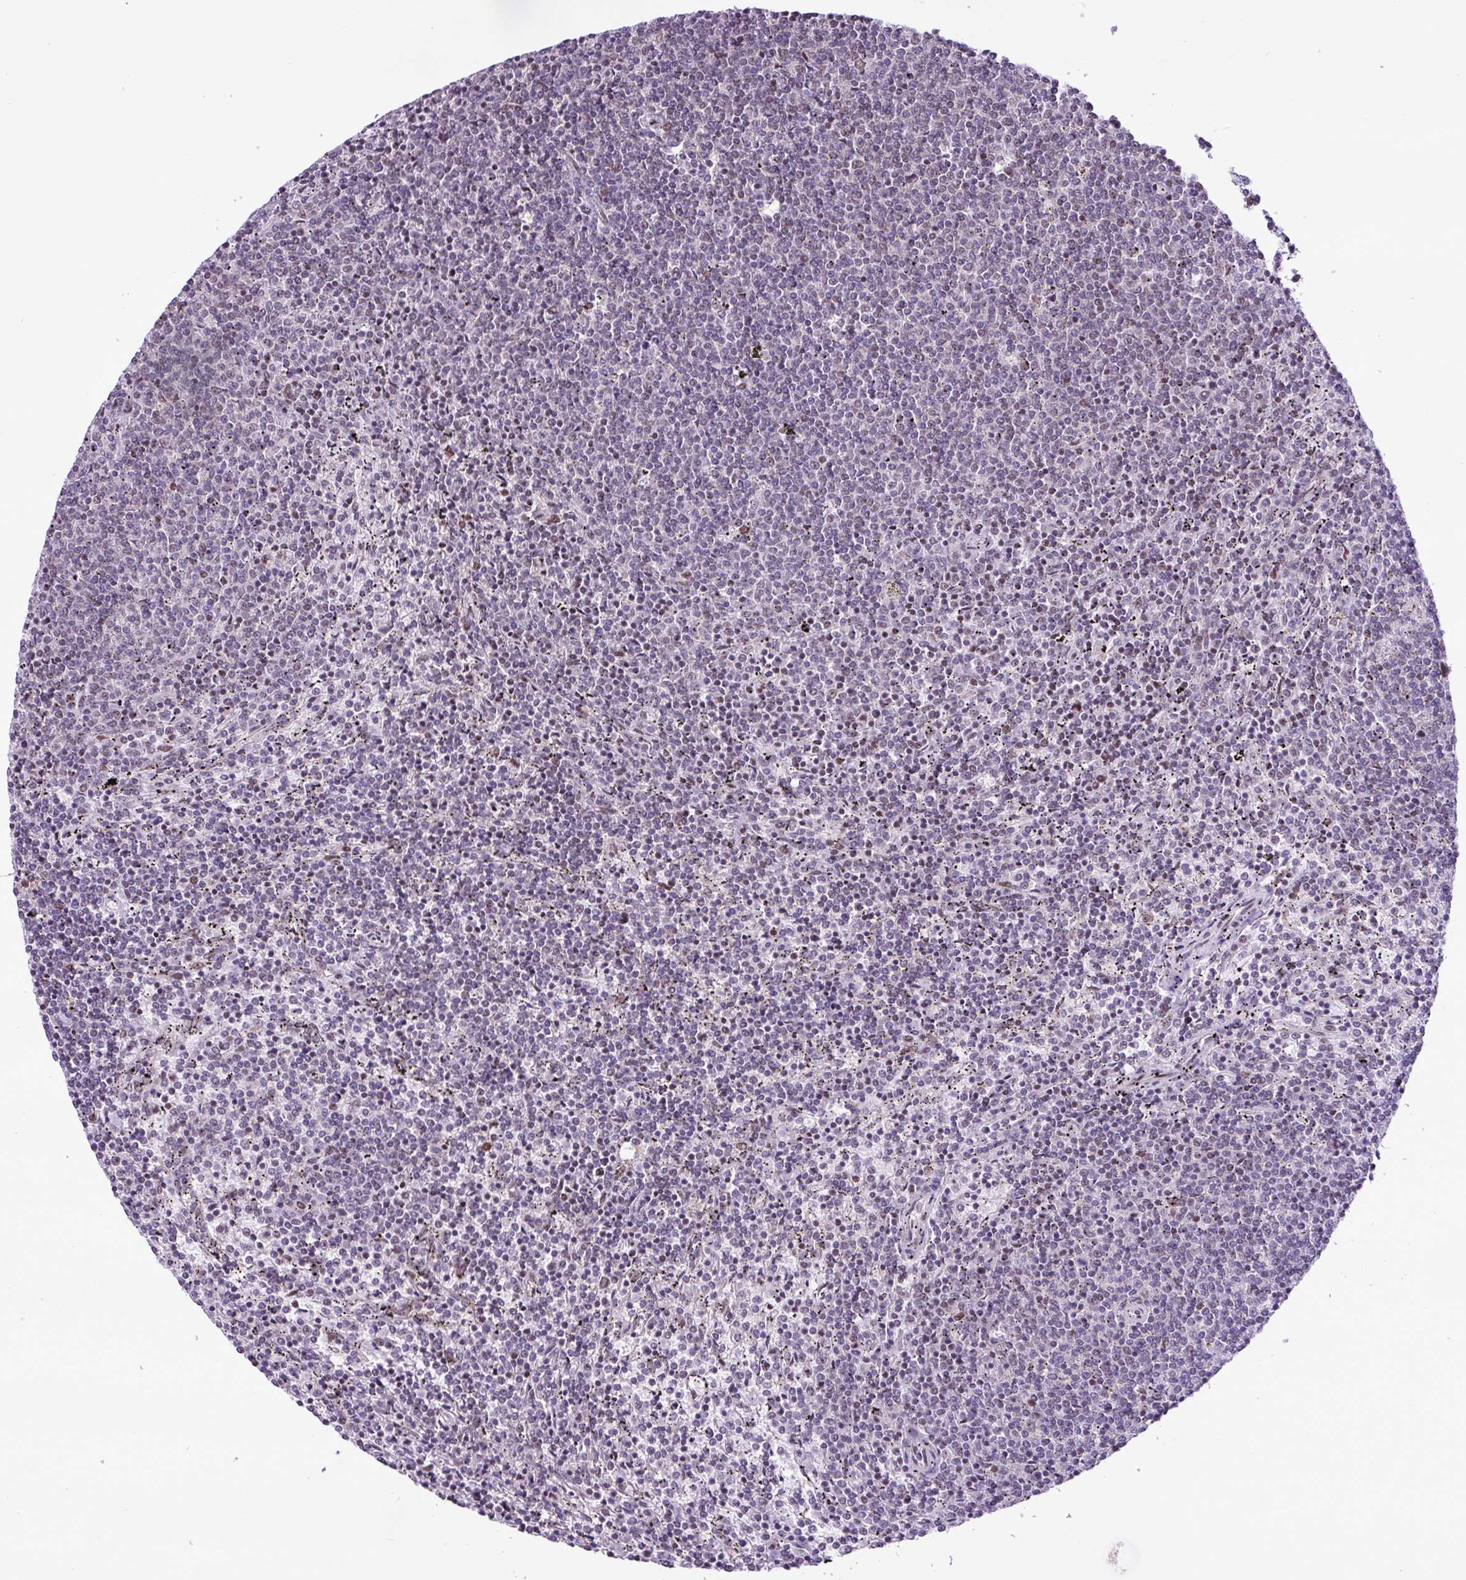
{"staining": {"intensity": "negative", "quantity": "none", "location": "none"}, "tissue": "lymphoma", "cell_type": "Tumor cells", "image_type": "cancer", "snomed": [{"axis": "morphology", "description": "Malignant lymphoma, non-Hodgkin's type, Low grade"}, {"axis": "topography", "description": "Spleen"}], "caption": "There is no significant staining in tumor cells of lymphoma. The staining is performed using DAB (3,3'-diaminobenzidine) brown chromogen with nuclei counter-stained in using hematoxylin.", "gene": "ZNF354A", "patient": {"sex": "female", "age": 50}}